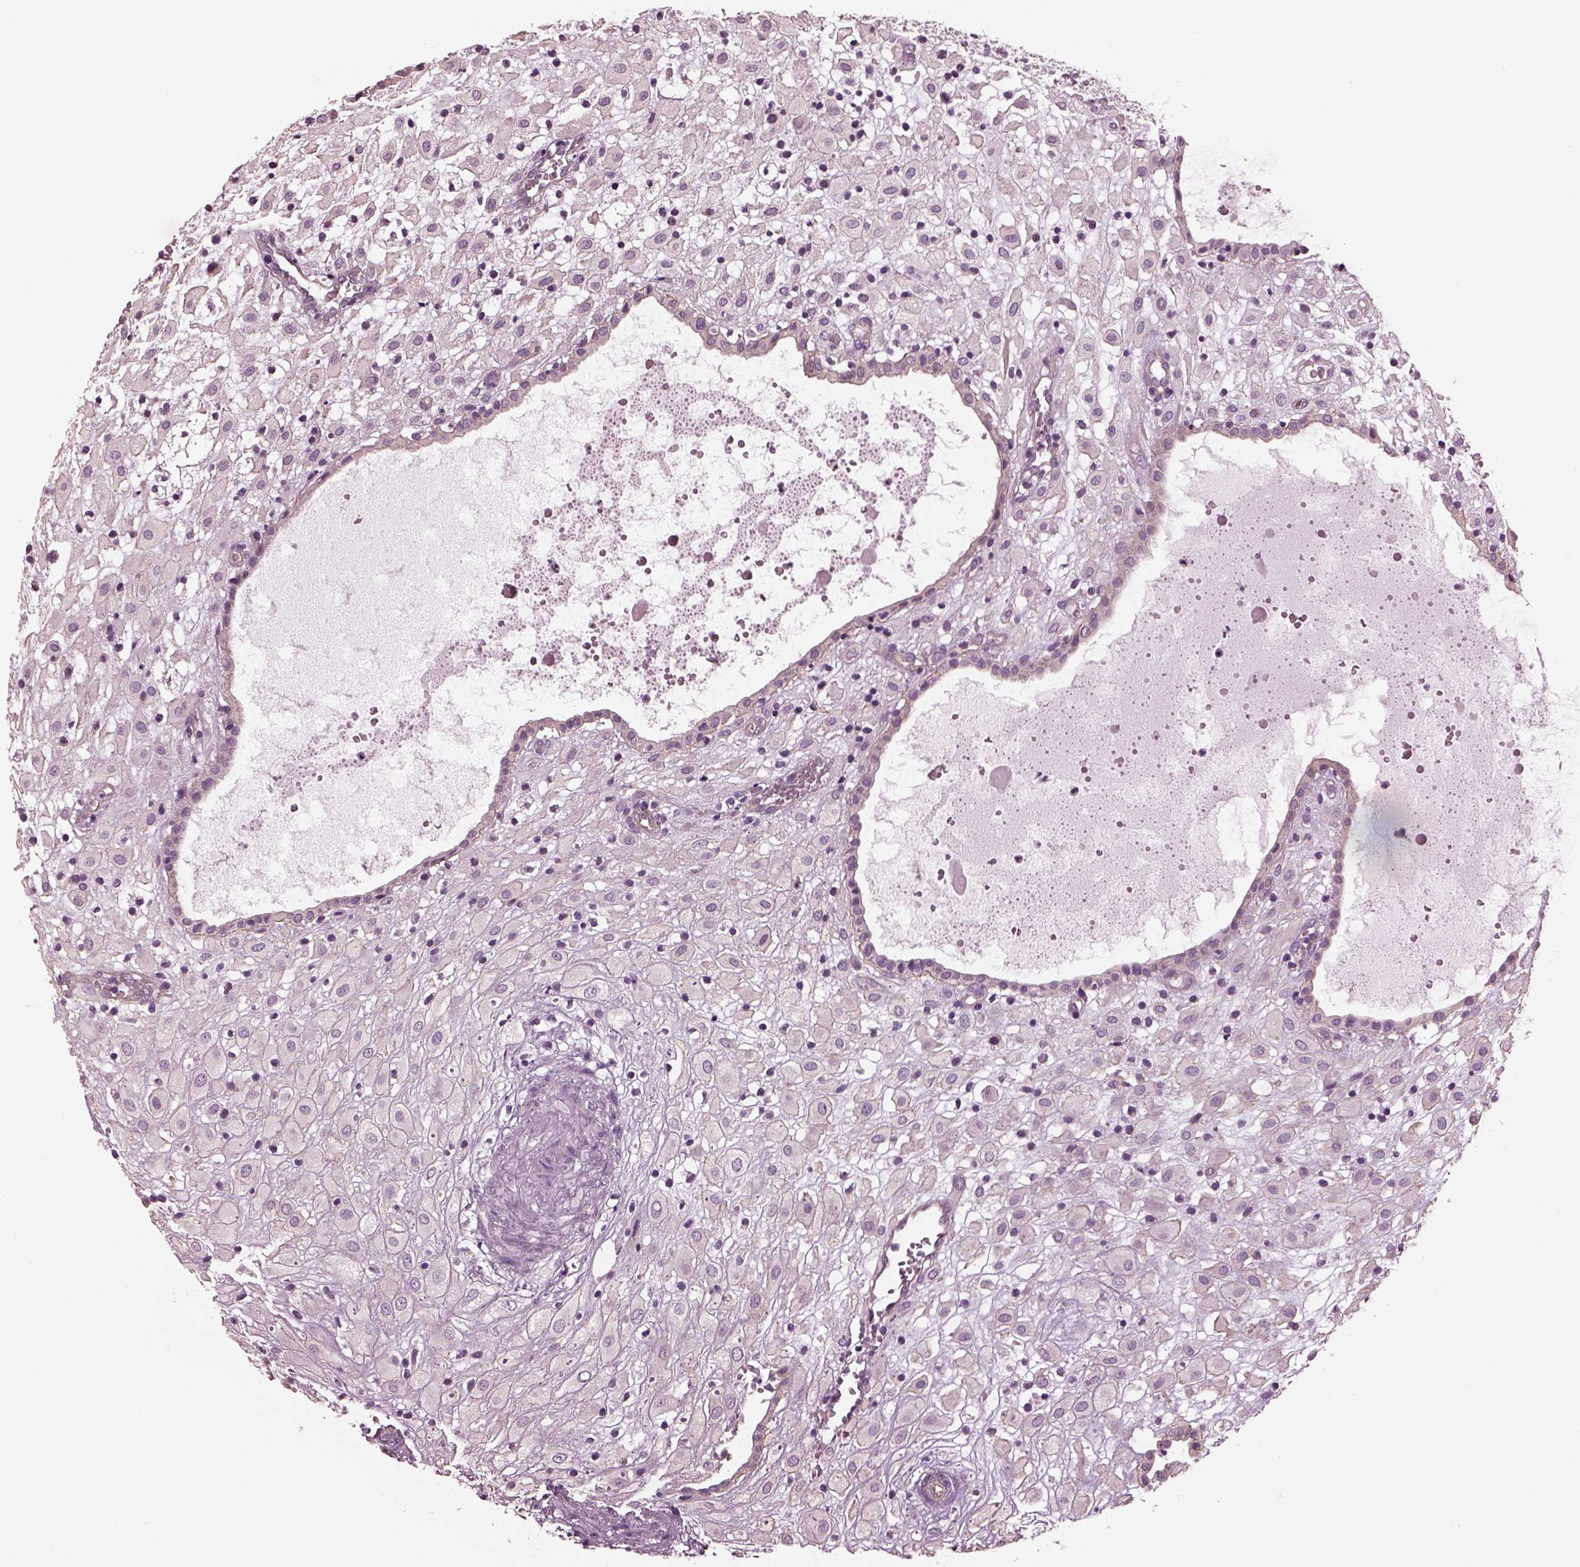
{"staining": {"intensity": "negative", "quantity": "none", "location": "none"}, "tissue": "placenta", "cell_type": "Decidual cells", "image_type": "normal", "snomed": [{"axis": "morphology", "description": "Normal tissue, NOS"}, {"axis": "topography", "description": "Placenta"}], "caption": "This is a photomicrograph of immunohistochemistry staining of unremarkable placenta, which shows no expression in decidual cells.", "gene": "ODAD1", "patient": {"sex": "female", "age": 24}}